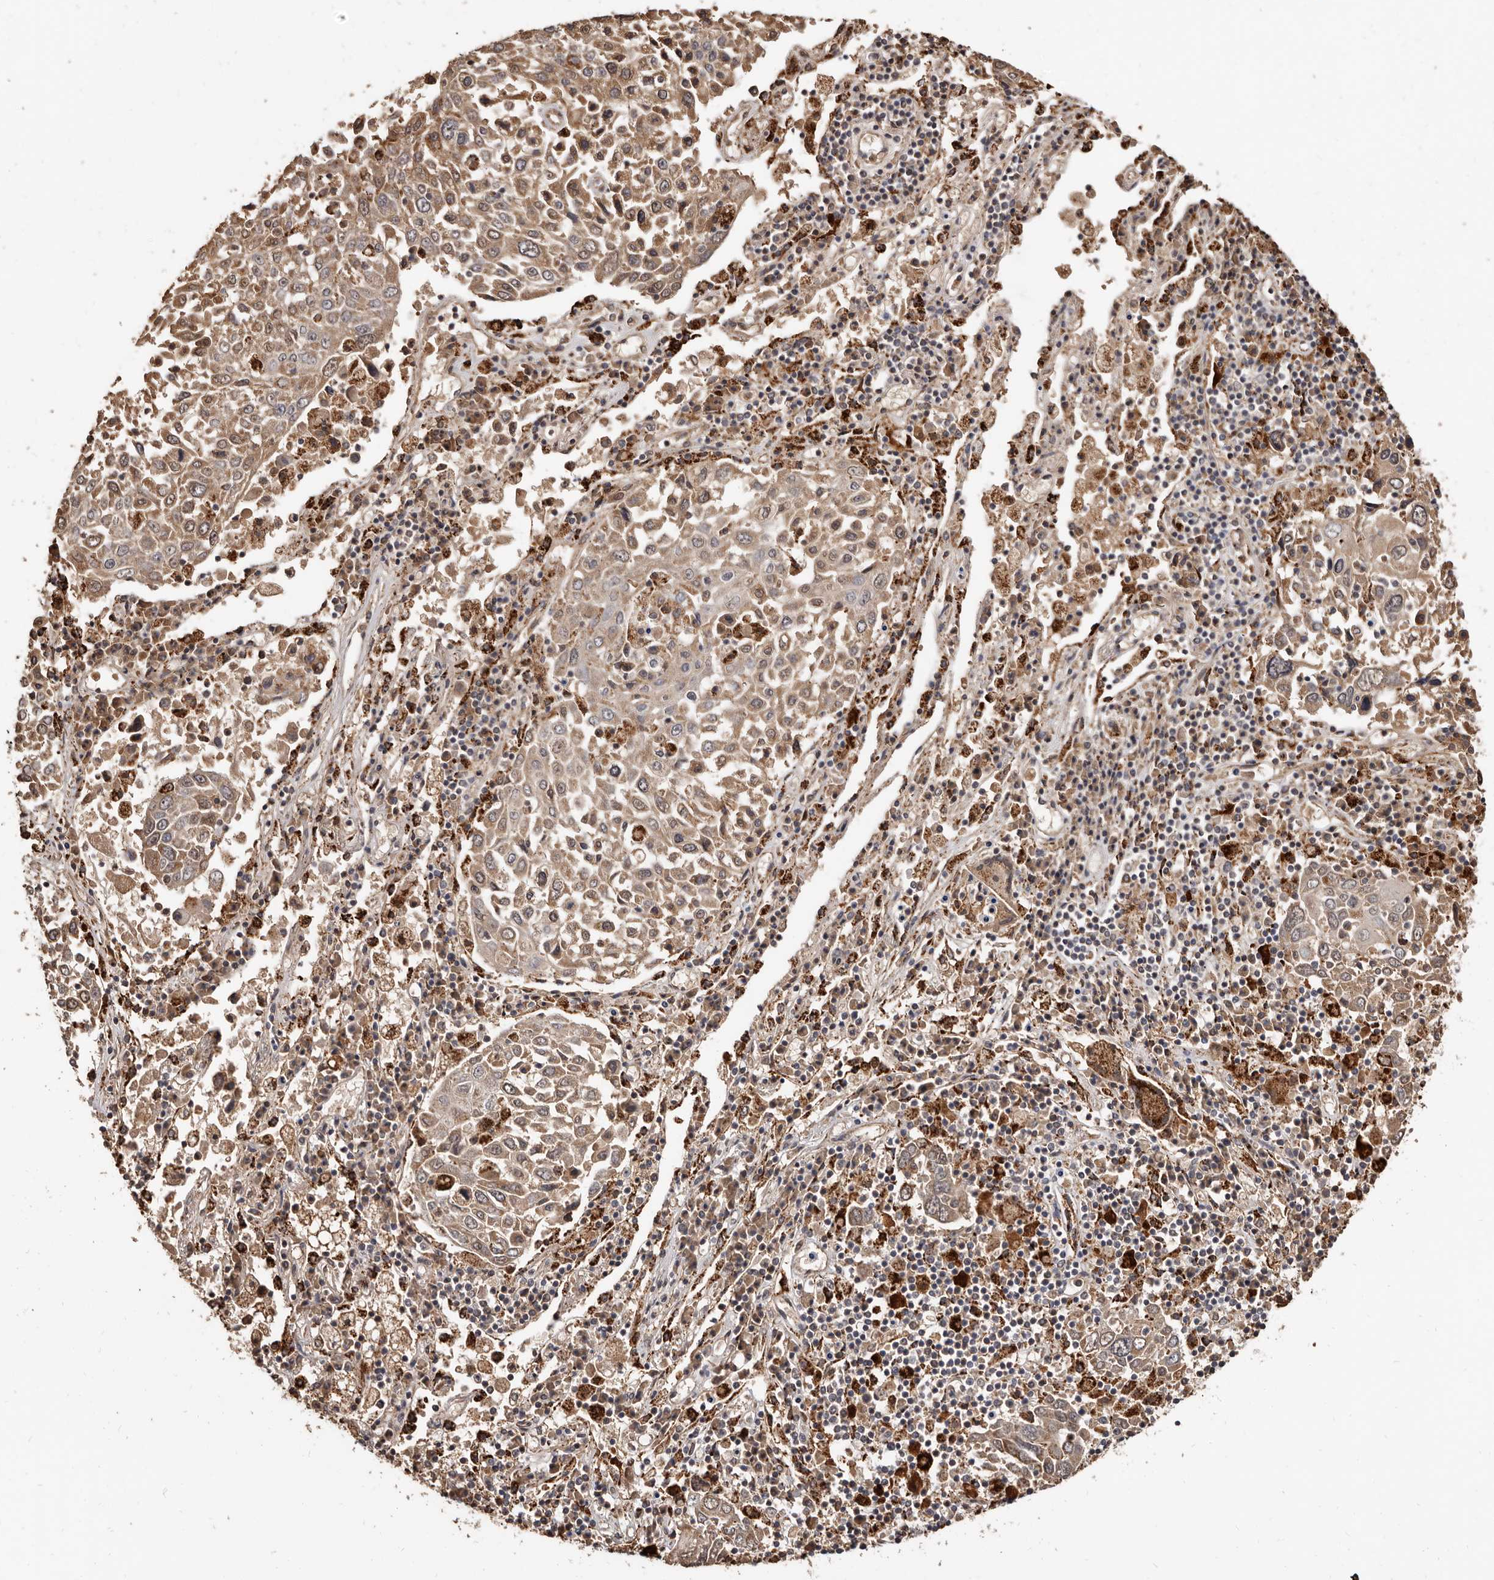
{"staining": {"intensity": "weak", "quantity": ">75%", "location": "cytoplasmic/membranous"}, "tissue": "lung cancer", "cell_type": "Tumor cells", "image_type": "cancer", "snomed": [{"axis": "morphology", "description": "Squamous cell carcinoma, NOS"}, {"axis": "topography", "description": "Lung"}], "caption": "Tumor cells exhibit low levels of weak cytoplasmic/membranous staining in approximately >75% of cells in lung squamous cell carcinoma.", "gene": "AKAP7", "patient": {"sex": "male", "age": 65}}